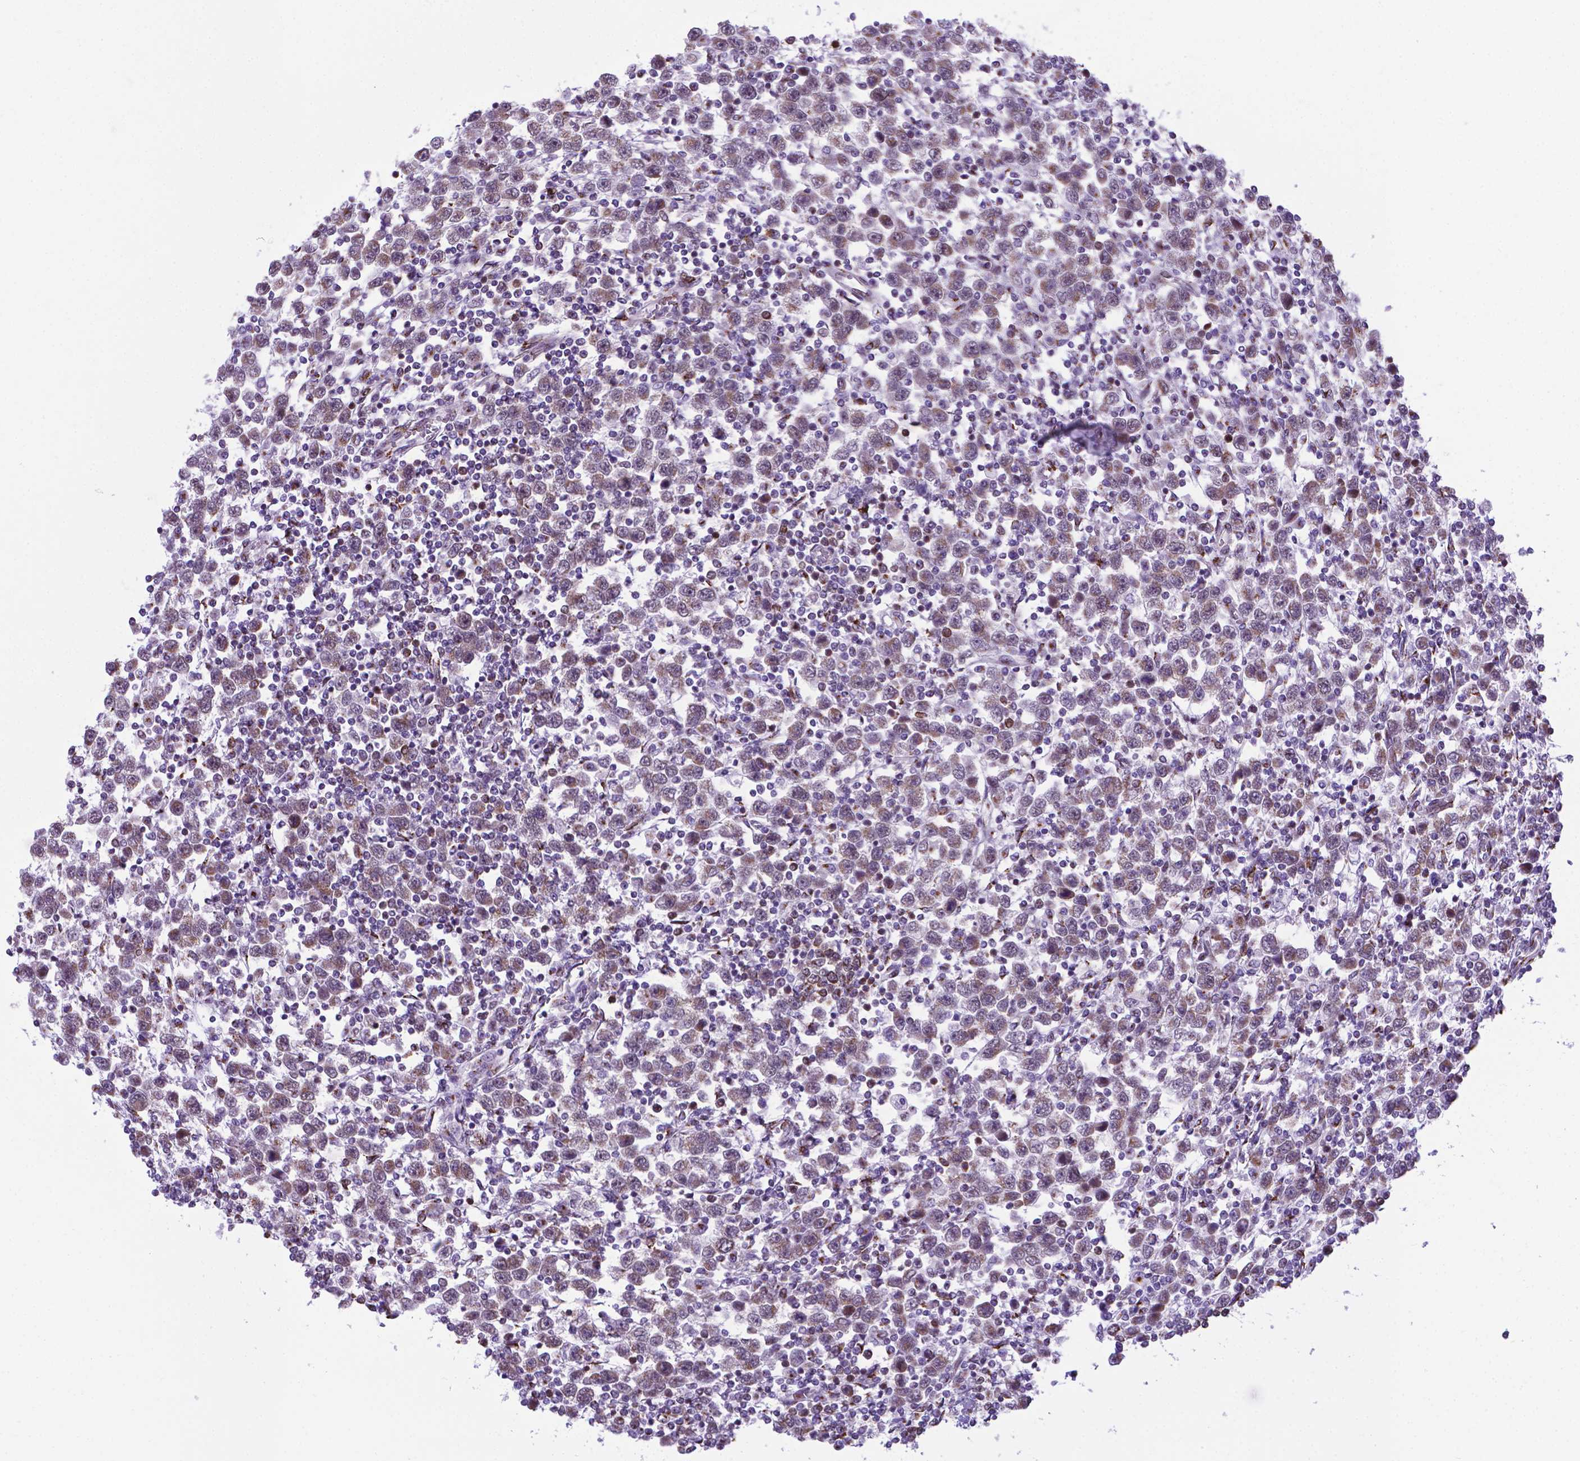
{"staining": {"intensity": "weak", "quantity": "25%-75%", "location": "cytoplasmic/membranous"}, "tissue": "testis cancer", "cell_type": "Tumor cells", "image_type": "cancer", "snomed": [{"axis": "morphology", "description": "Normal tissue, NOS"}, {"axis": "morphology", "description": "Seminoma, NOS"}, {"axis": "topography", "description": "Testis"}, {"axis": "topography", "description": "Epididymis"}], "caption": "Weak cytoplasmic/membranous positivity for a protein is seen in about 25%-75% of tumor cells of testis seminoma using immunohistochemistry (IHC).", "gene": "MRPL10", "patient": {"sex": "male", "age": 34}}